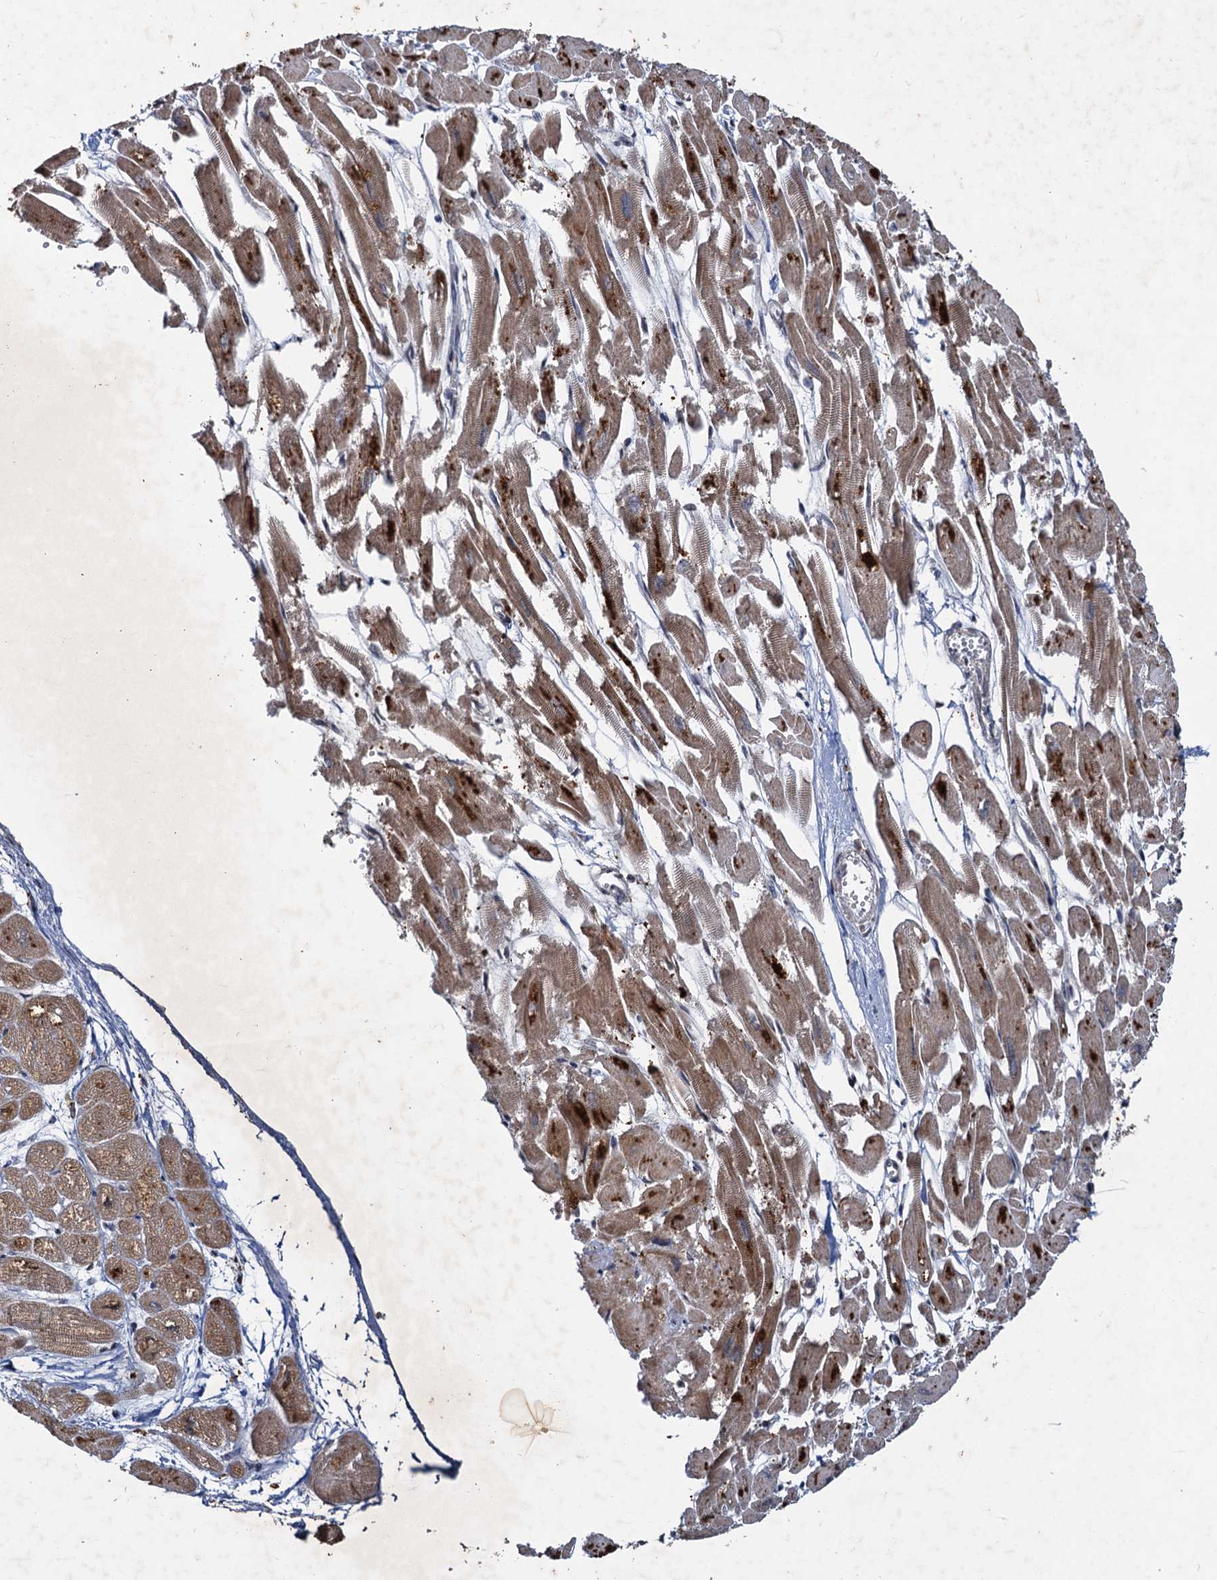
{"staining": {"intensity": "moderate", "quantity": "25%-75%", "location": "cytoplasmic/membranous"}, "tissue": "heart muscle", "cell_type": "Cardiomyocytes", "image_type": "normal", "snomed": [{"axis": "morphology", "description": "Normal tissue, NOS"}, {"axis": "topography", "description": "Heart"}], "caption": "Moderate cytoplasmic/membranous expression for a protein is appreciated in about 25%-75% of cardiomyocytes of benign heart muscle using IHC.", "gene": "REP15", "patient": {"sex": "male", "age": 54}}